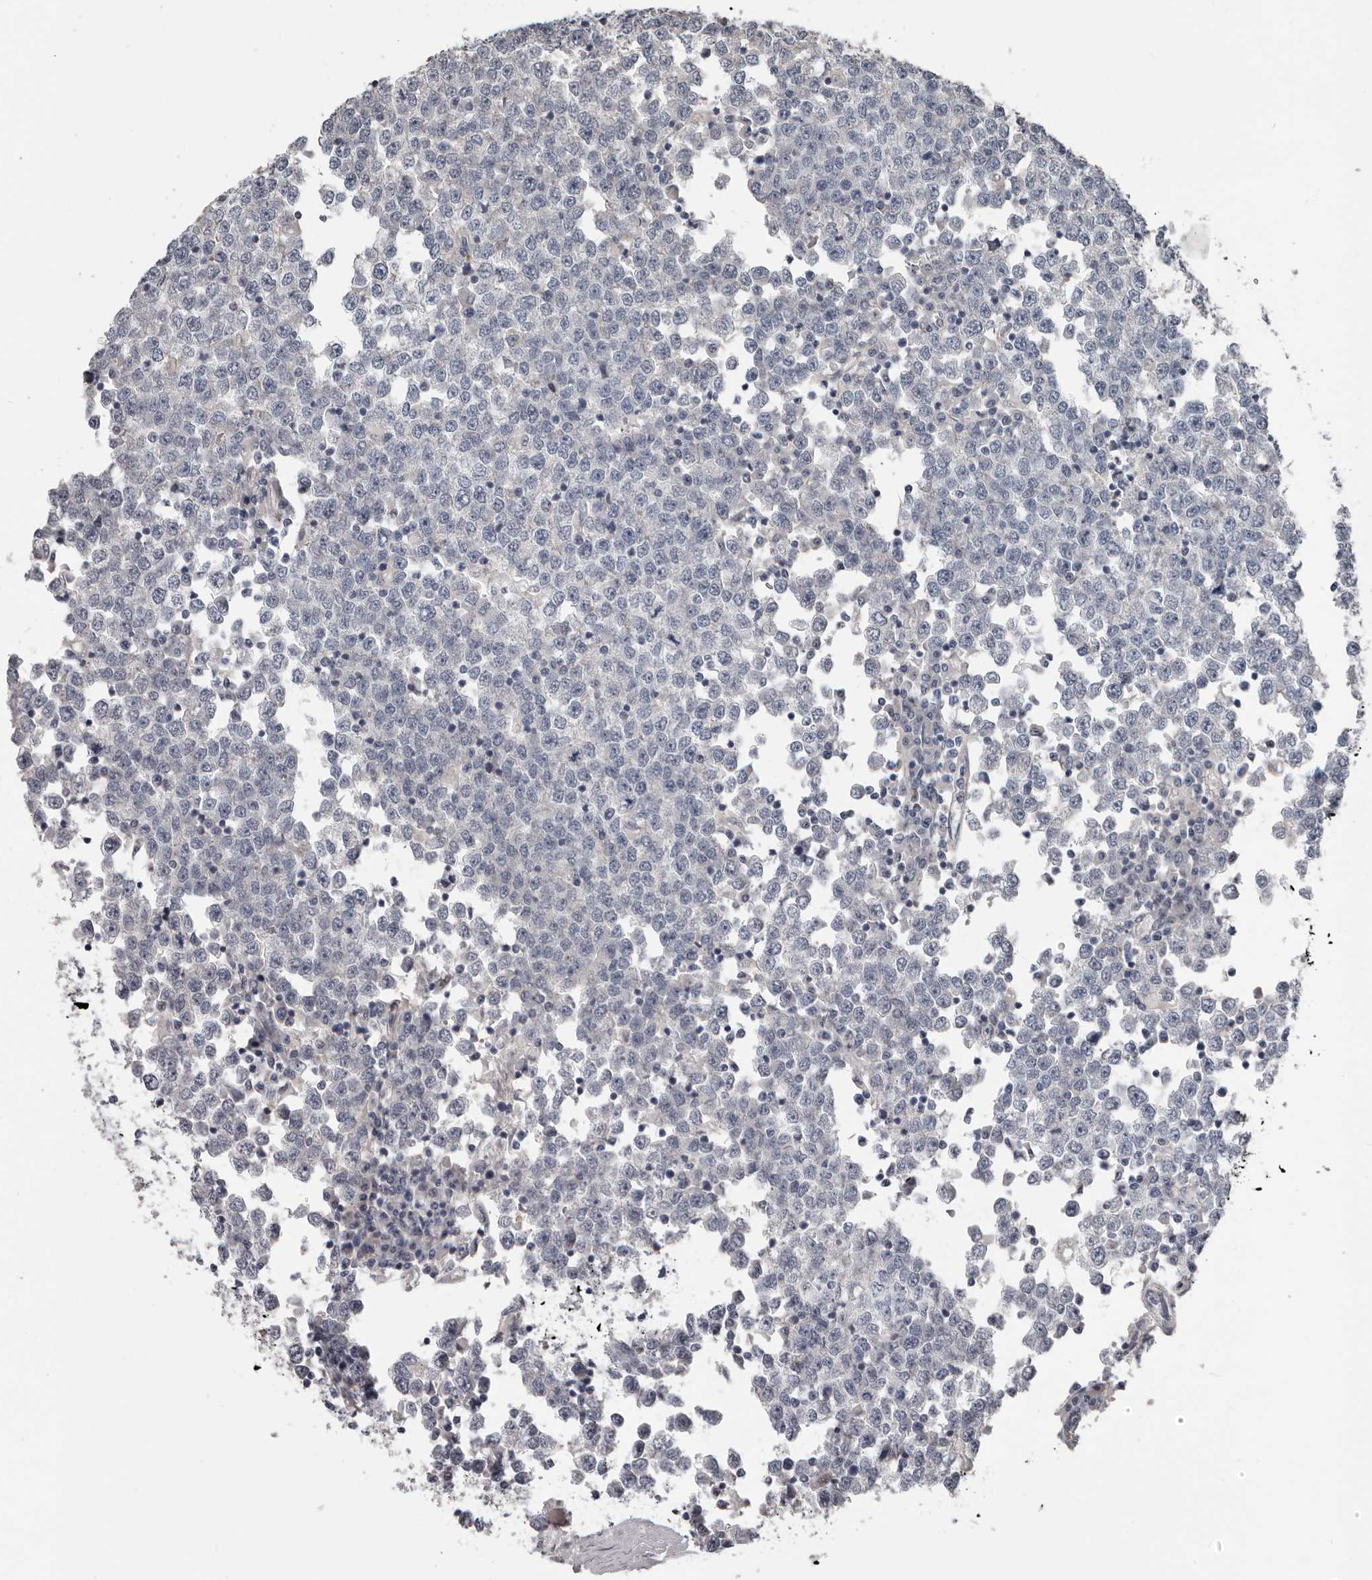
{"staining": {"intensity": "negative", "quantity": "none", "location": "none"}, "tissue": "testis cancer", "cell_type": "Tumor cells", "image_type": "cancer", "snomed": [{"axis": "morphology", "description": "Seminoma, NOS"}, {"axis": "topography", "description": "Testis"}], "caption": "This image is of testis seminoma stained with immunohistochemistry (IHC) to label a protein in brown with the nuclei are counter-stained blue. There is no staining in tumor cells.", "gene": "RNF217", "patient": {"sex": "male", "age": 65}}